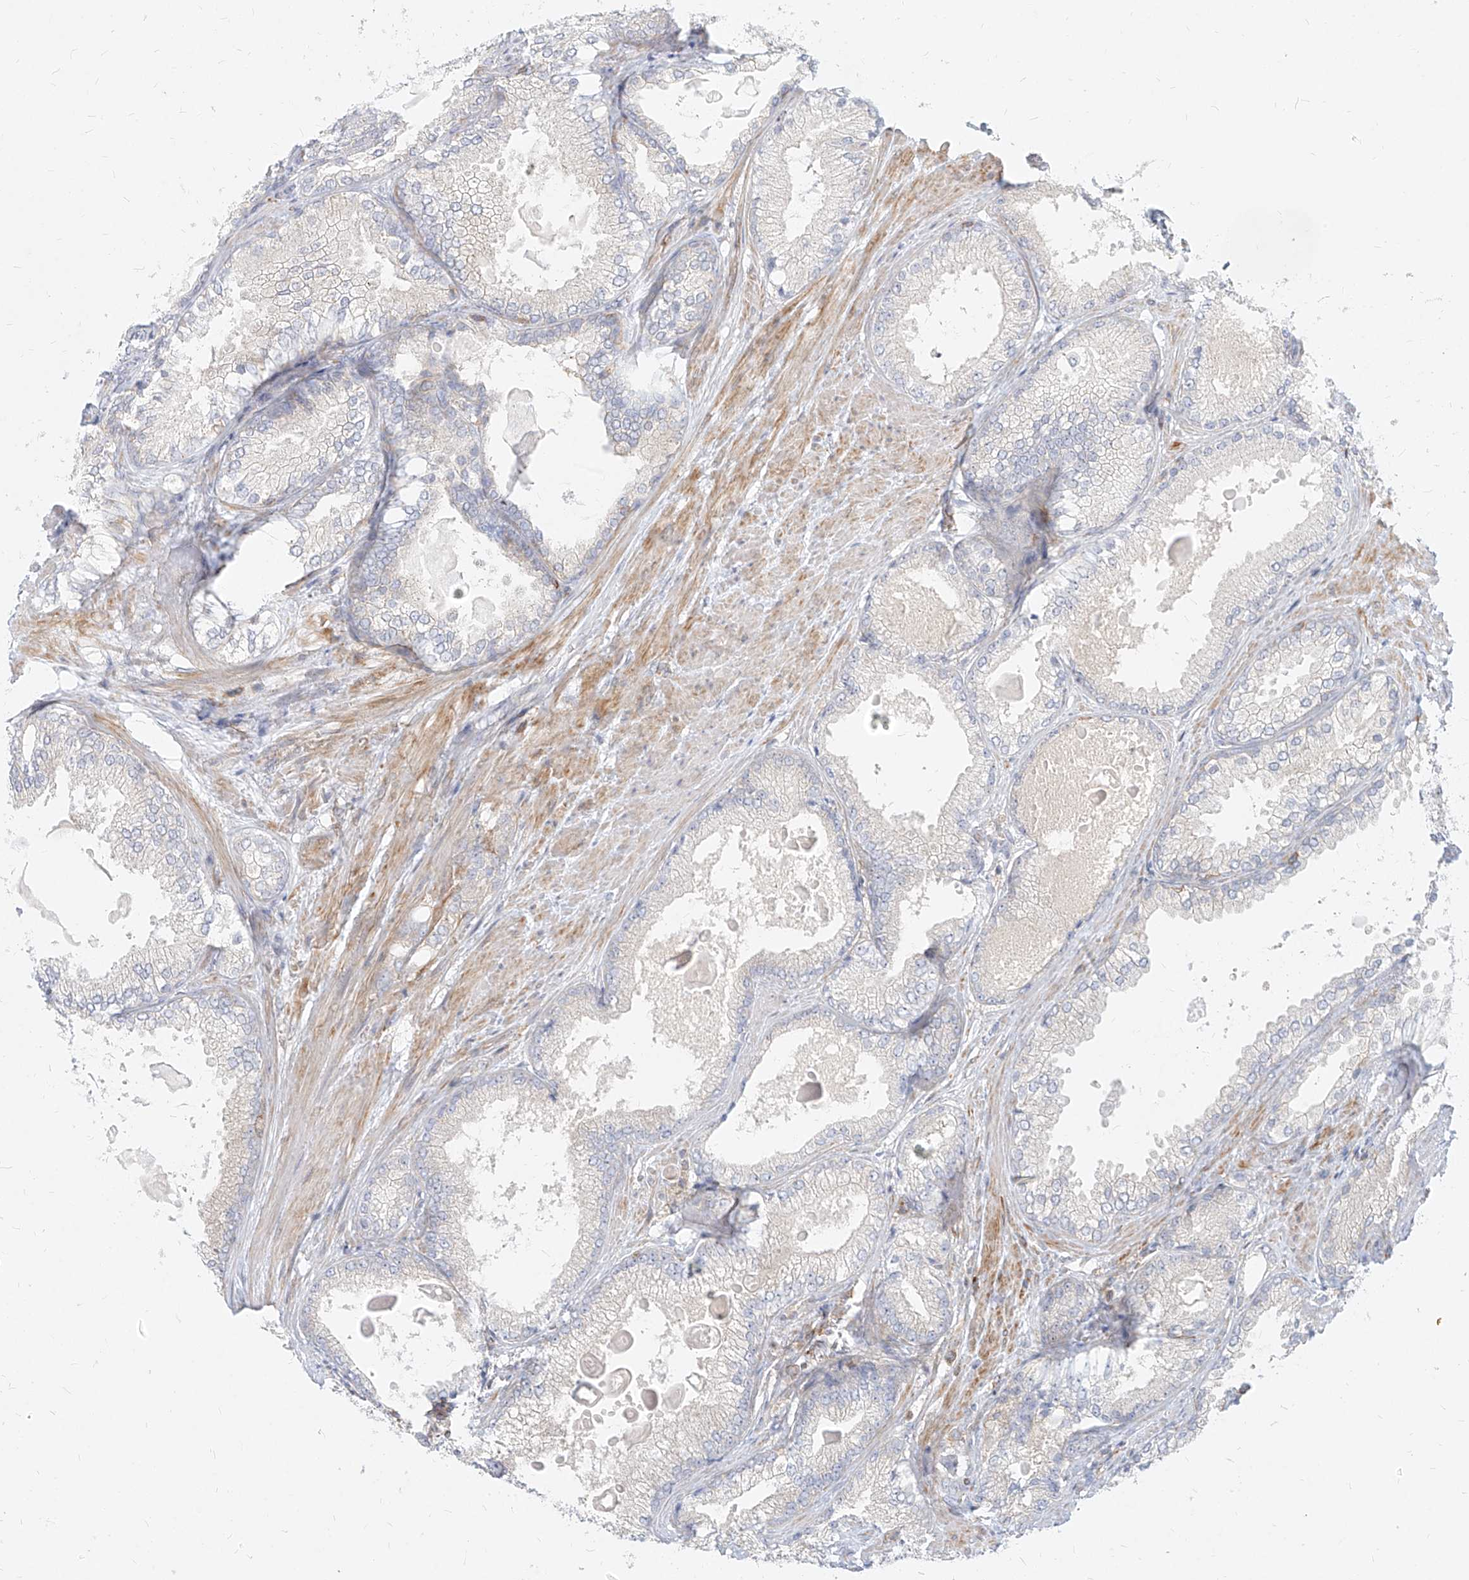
{"staining": {"intensity": "negative", "quantity": "none", "location": "none"}, "tissue": "prostate cancer", "cell_type": "Tumor cells", "image_type": "cancer", "snomed": [{"axis": "morphology", "description": "Adenocarcinoma, High grade"}, {"axis": "topography", "description": "Prostate"}], "caption": "The image shows no staining of tumor cells in prostate adenocarcinoma (high-grade).", "gene": "SLC2A12", "patient": {"sex": "male", "age": 66}}